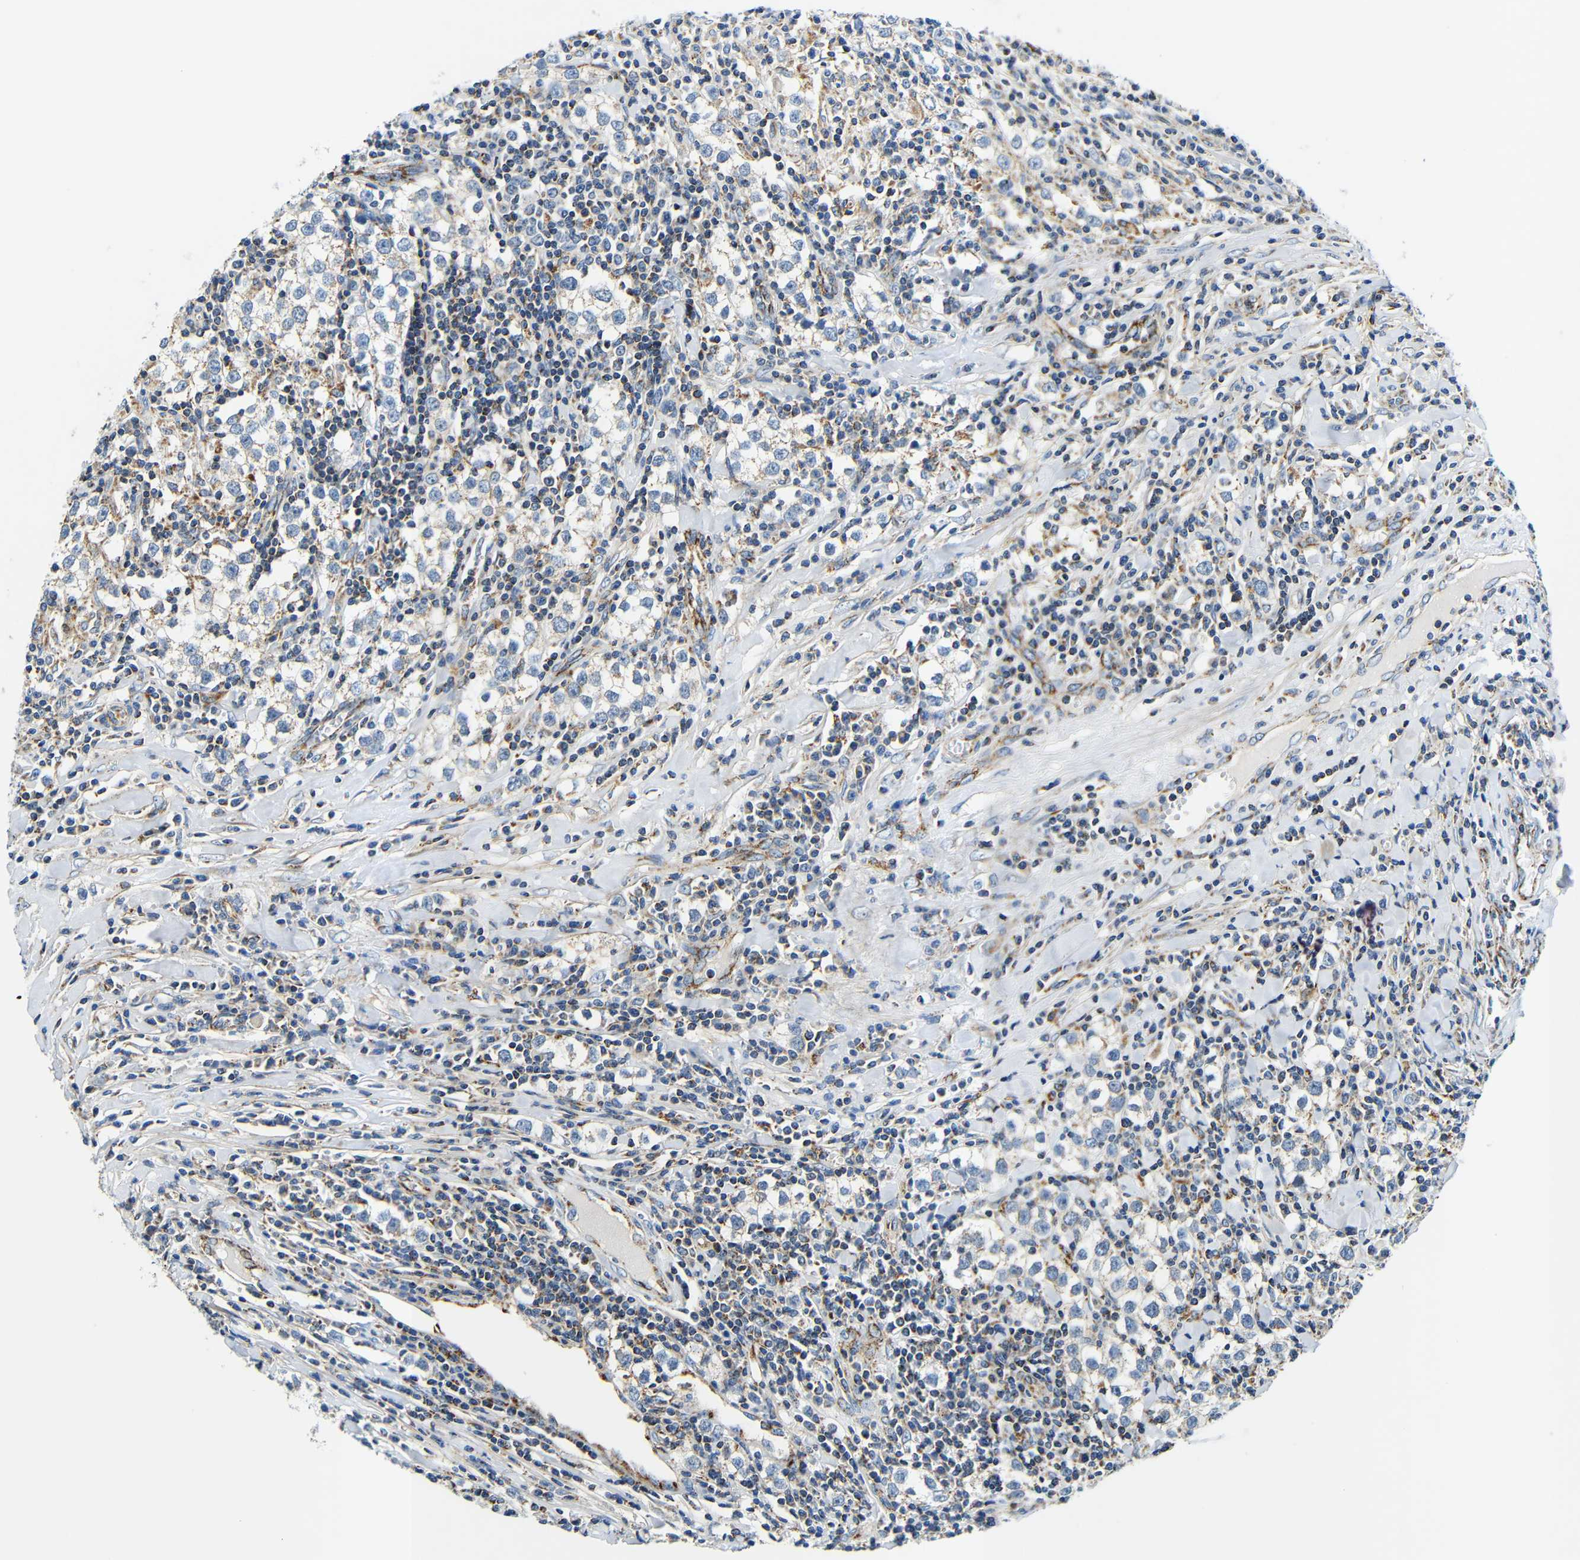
{"staining": {"intensity": "weak", "quantity": "25%-75%", "location": "cytoplasmic/membranous"}, "tissue": "testis cancer", "cell_type": "Tumor cells", "image_type": "cancer", "snomed": [{"axis": "morphology", "description": "Seminoma, NOS"}, {"axis": "morphology", "description": "Carcinoma, Embryonal, NOS"}, {"axis": "topography", "description": "Testis"}], "caption": "Testis cancer stained with IHC reveals weak cytoplasmic/membranous staining in approximately 25%-75% of tumor cells.", "gene": "GALNT18", "patient": {"sex": "male", "age": 36}}